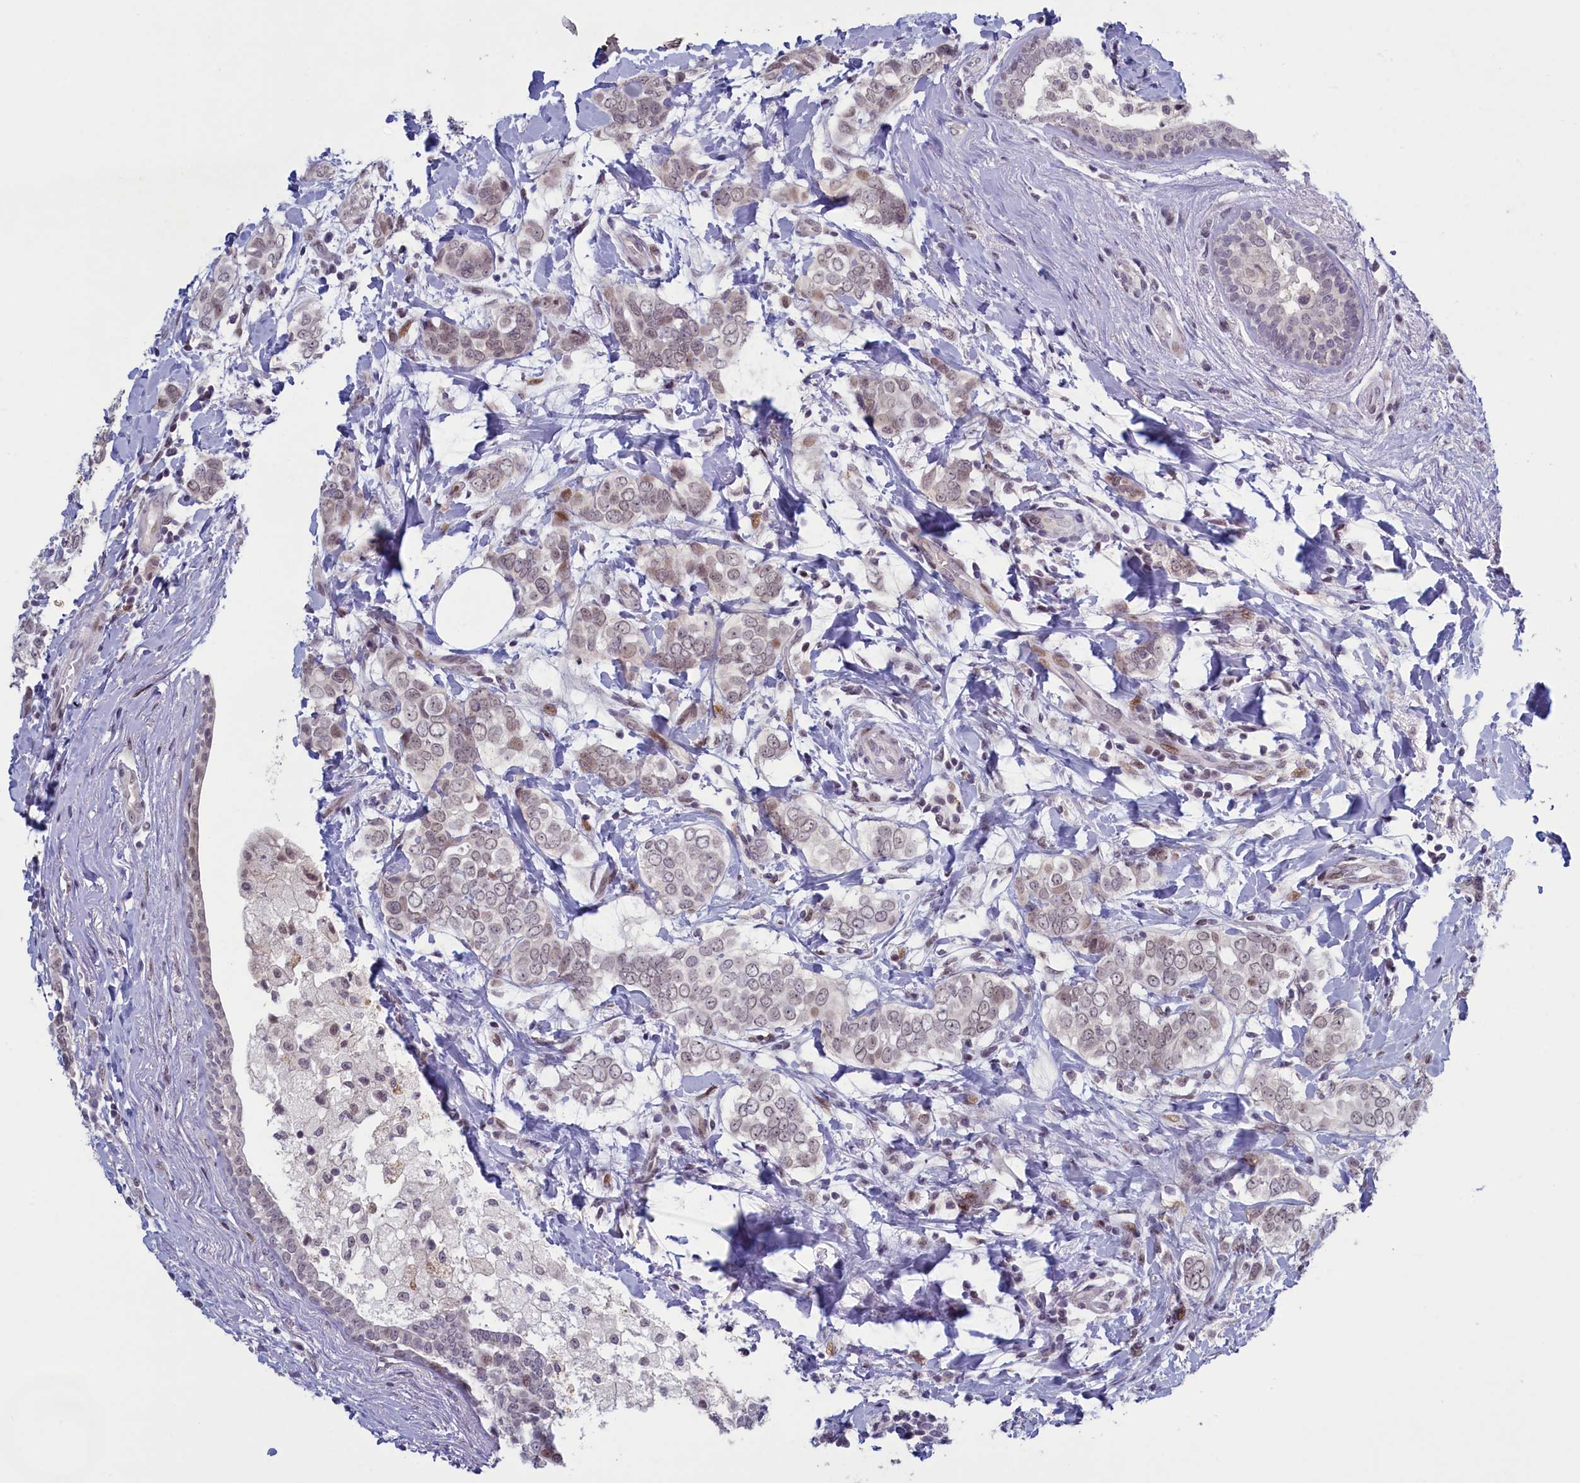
{"staining": {"intensity": "weak", "quantity": "25%-75%", "location": "nuclear"}, "tissue": "breast cancer", "cell_type": "Tumor cells", "image_type": "cancer", "snomed": [{"axis": "morphology", "description": "Lobular carcinoma"}, {"axis": "topography", "description": "Breast"}], "caption": "Lobular carcinoma (breast) stained for a protein (brown) demonstrates weak nuclear positive expression in about 25%-75% of tumor cells.", "gene": "ATF7IP2", "patient": {"sex": "female", "age": 51}}